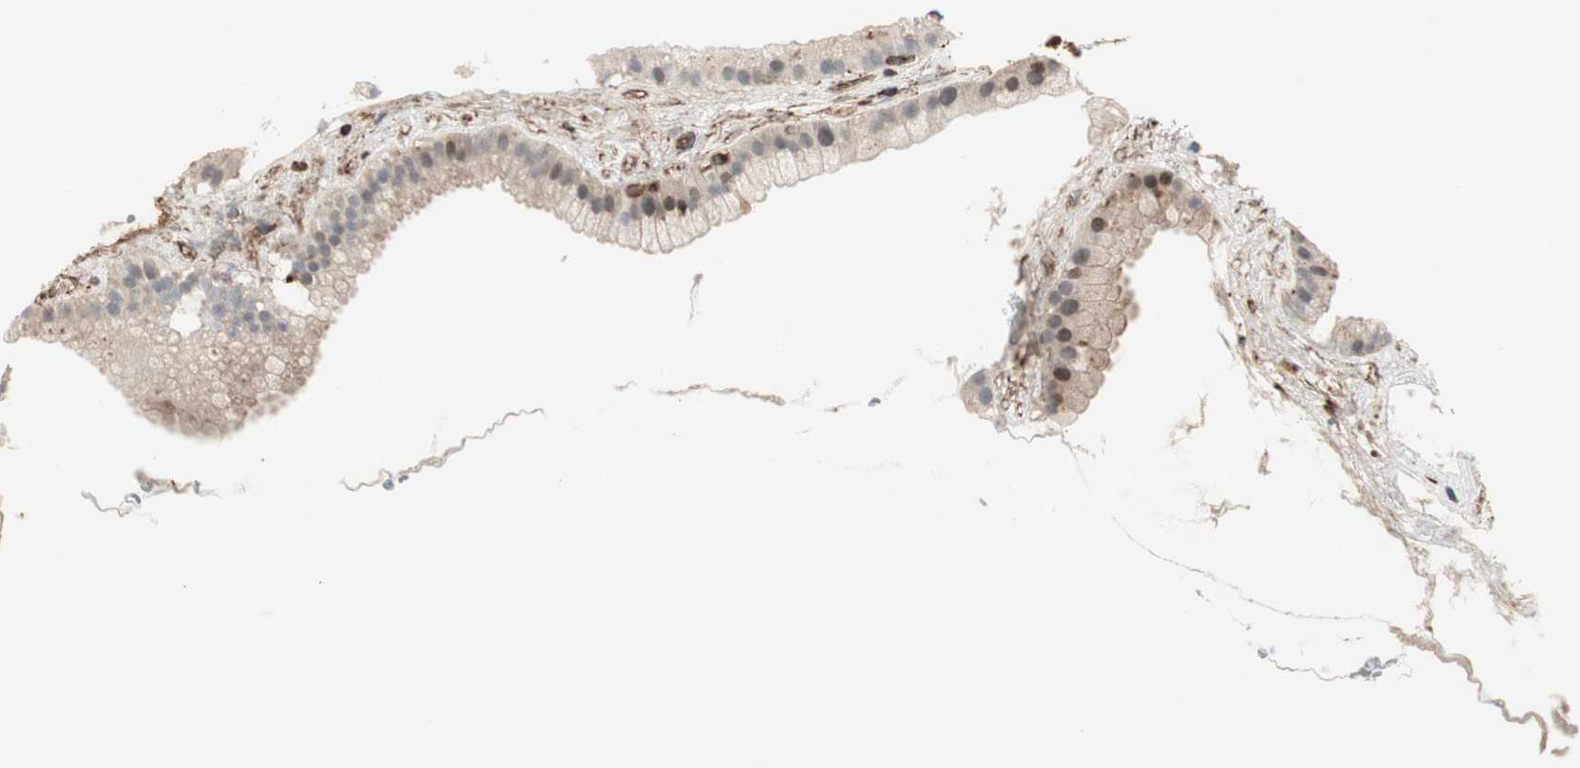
{"staining": {"intensity": "moderate", "quantity": "<25%", "location": "nuclear"}, "tissue": "gallbladder", "cell_type": "Glandular cells", "image_type": "normal", "snomed": [{"axis": "morphology", "description": "Normal tissue, NOS"}, {"axis": "topography", "description": "Gallbladder"}], "caption": "Immunohistochemistry (IHC) photomicrograph of benign human gallbladder stained for a protein (brown), which shows low levels of moderate nuclear positivity in about <25% of glandular cells.", "gene": "MAD2L2", "patient": {"sex": "female", "age": 64}}